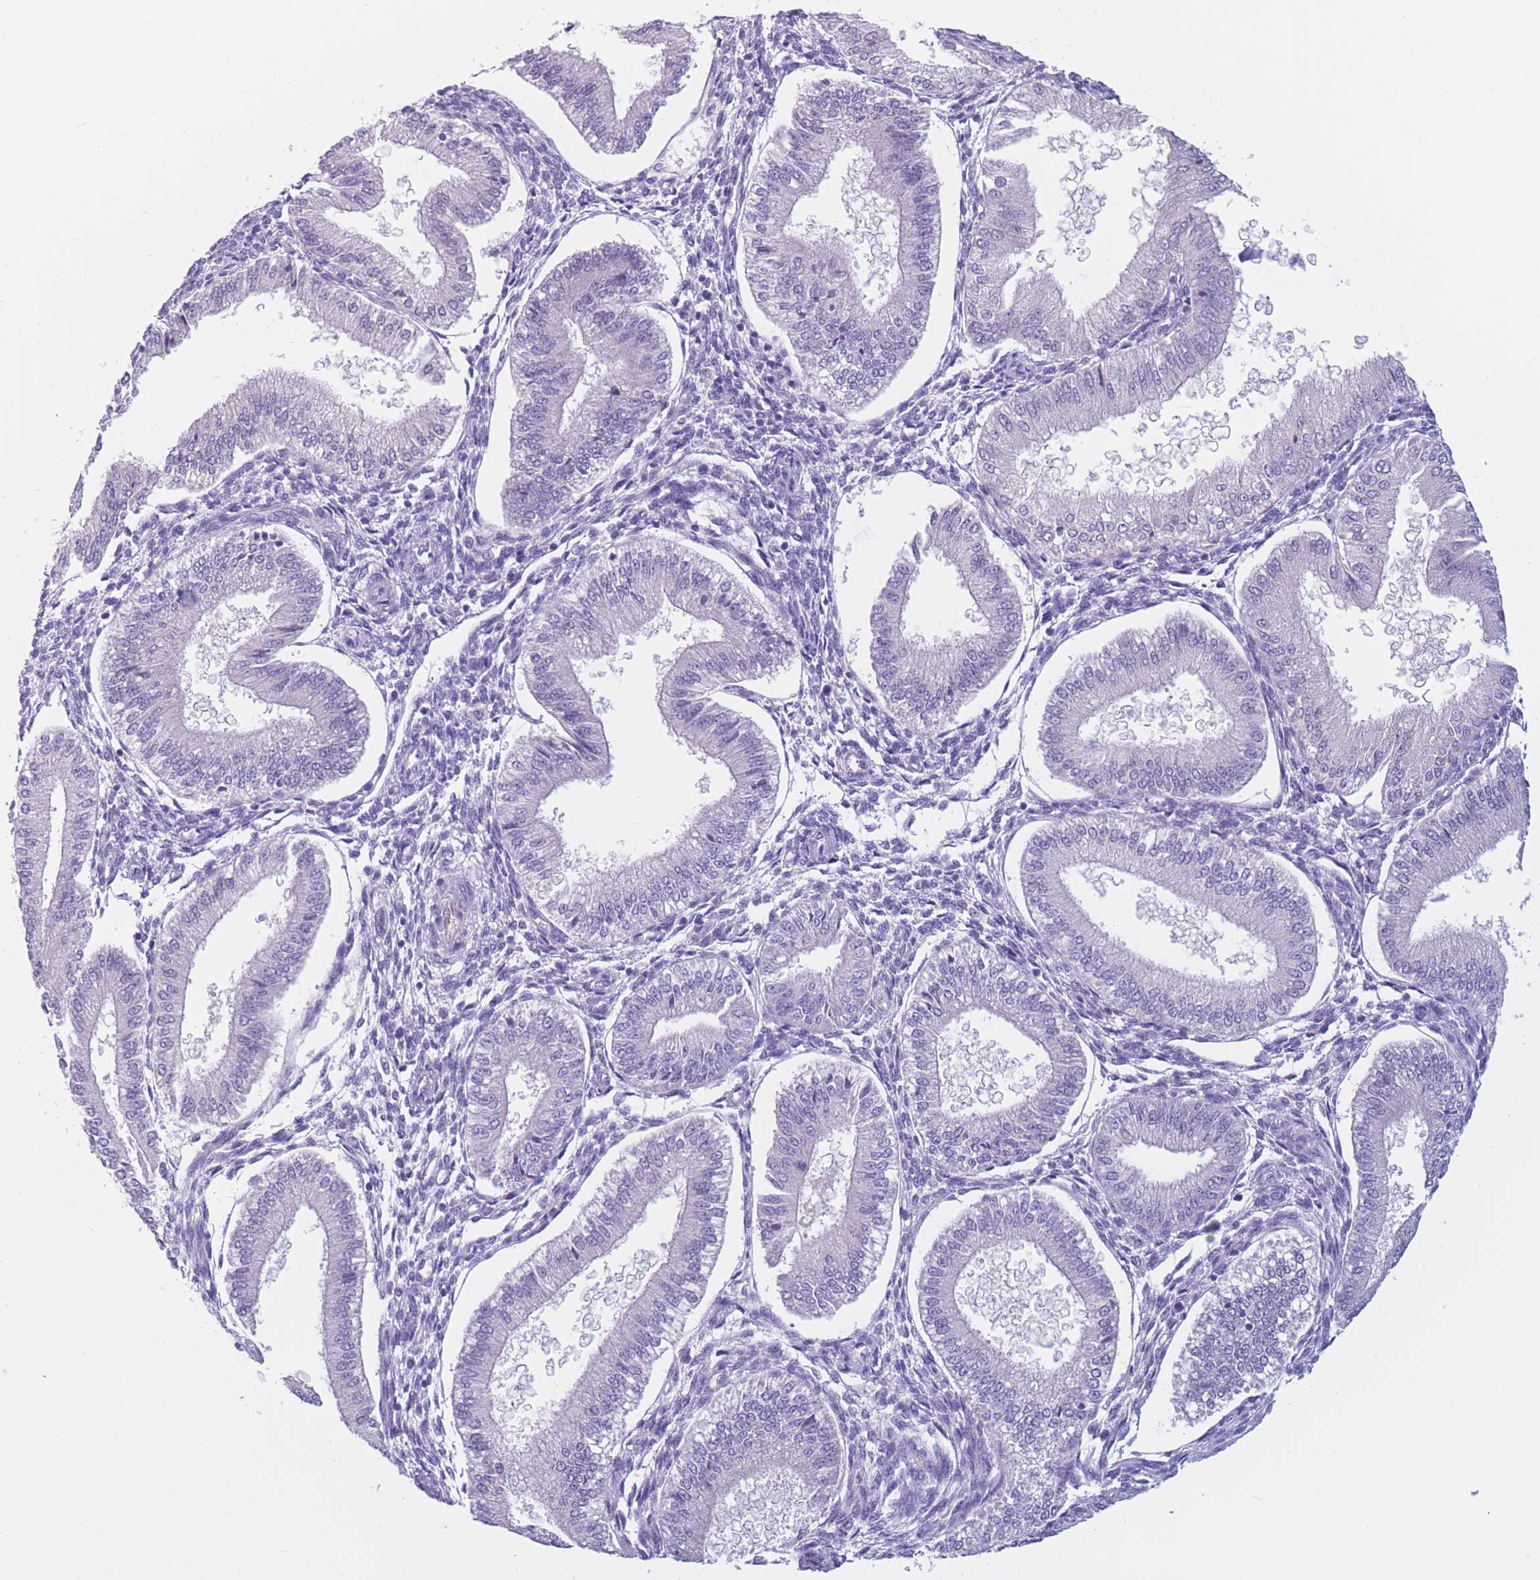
{"staining": {"intensity": "negative", "quantity": "none", "location": "none"}, "tissue": "endometrium", "cell_type": "Cells in endometrial stroma", "image_type": "normal", "snomed": [{"axis": "morphology", "description": "Normal tissue, NOS"}, {"axis": "topography", "description": "Endometrium"}], "caption": "Immunohistochemistry micrograph of normal human endometrium stained for a protein (brown), which exhibits no positivity in cells in endometrial stroma. (DAB IHC visualized using brightfield microscopy, high magnification).", "gene": "BOP1", "patient": {"sex": "female", "age": 39}}